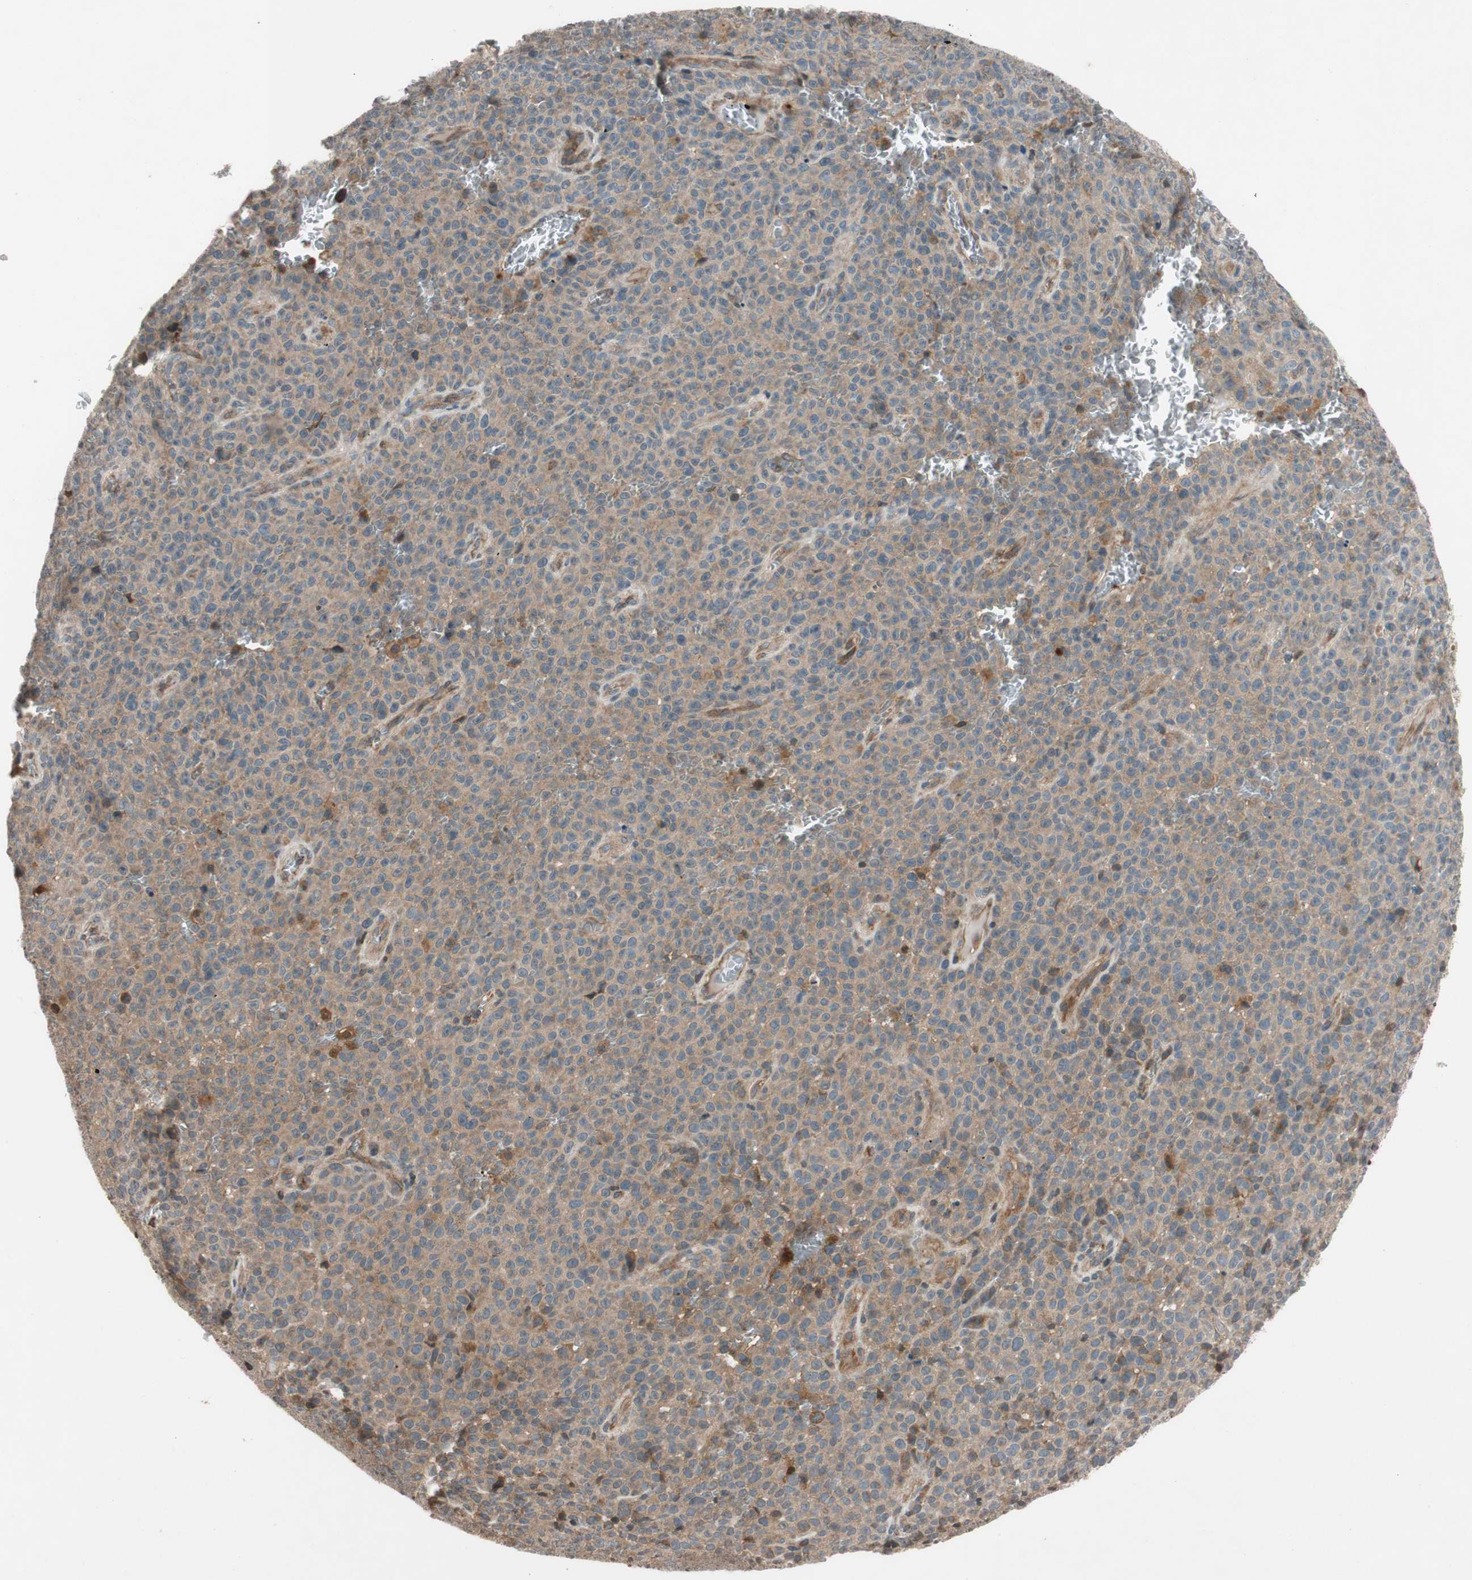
{"staining": {"intensity": "moderate", "quantity": ">75%", "location": "cytoplasmic/membranous"}, "tissue": "melanoma", "cell_type": "Tumor cells", "image_type": "cancer", "snomed": [{"axis": "morphology", "description": "Malignant melanoma, NOS"}, {"axis": "topography", "description": "Skin"}], "caption": "Melanoma stained with immunohistochemistry (IHC) shows moderate cytoplasmic/membranous expression in about >75% of tumor cells.", "gene": "GCLM", "patient": {"sex": "female", "age": 82}}